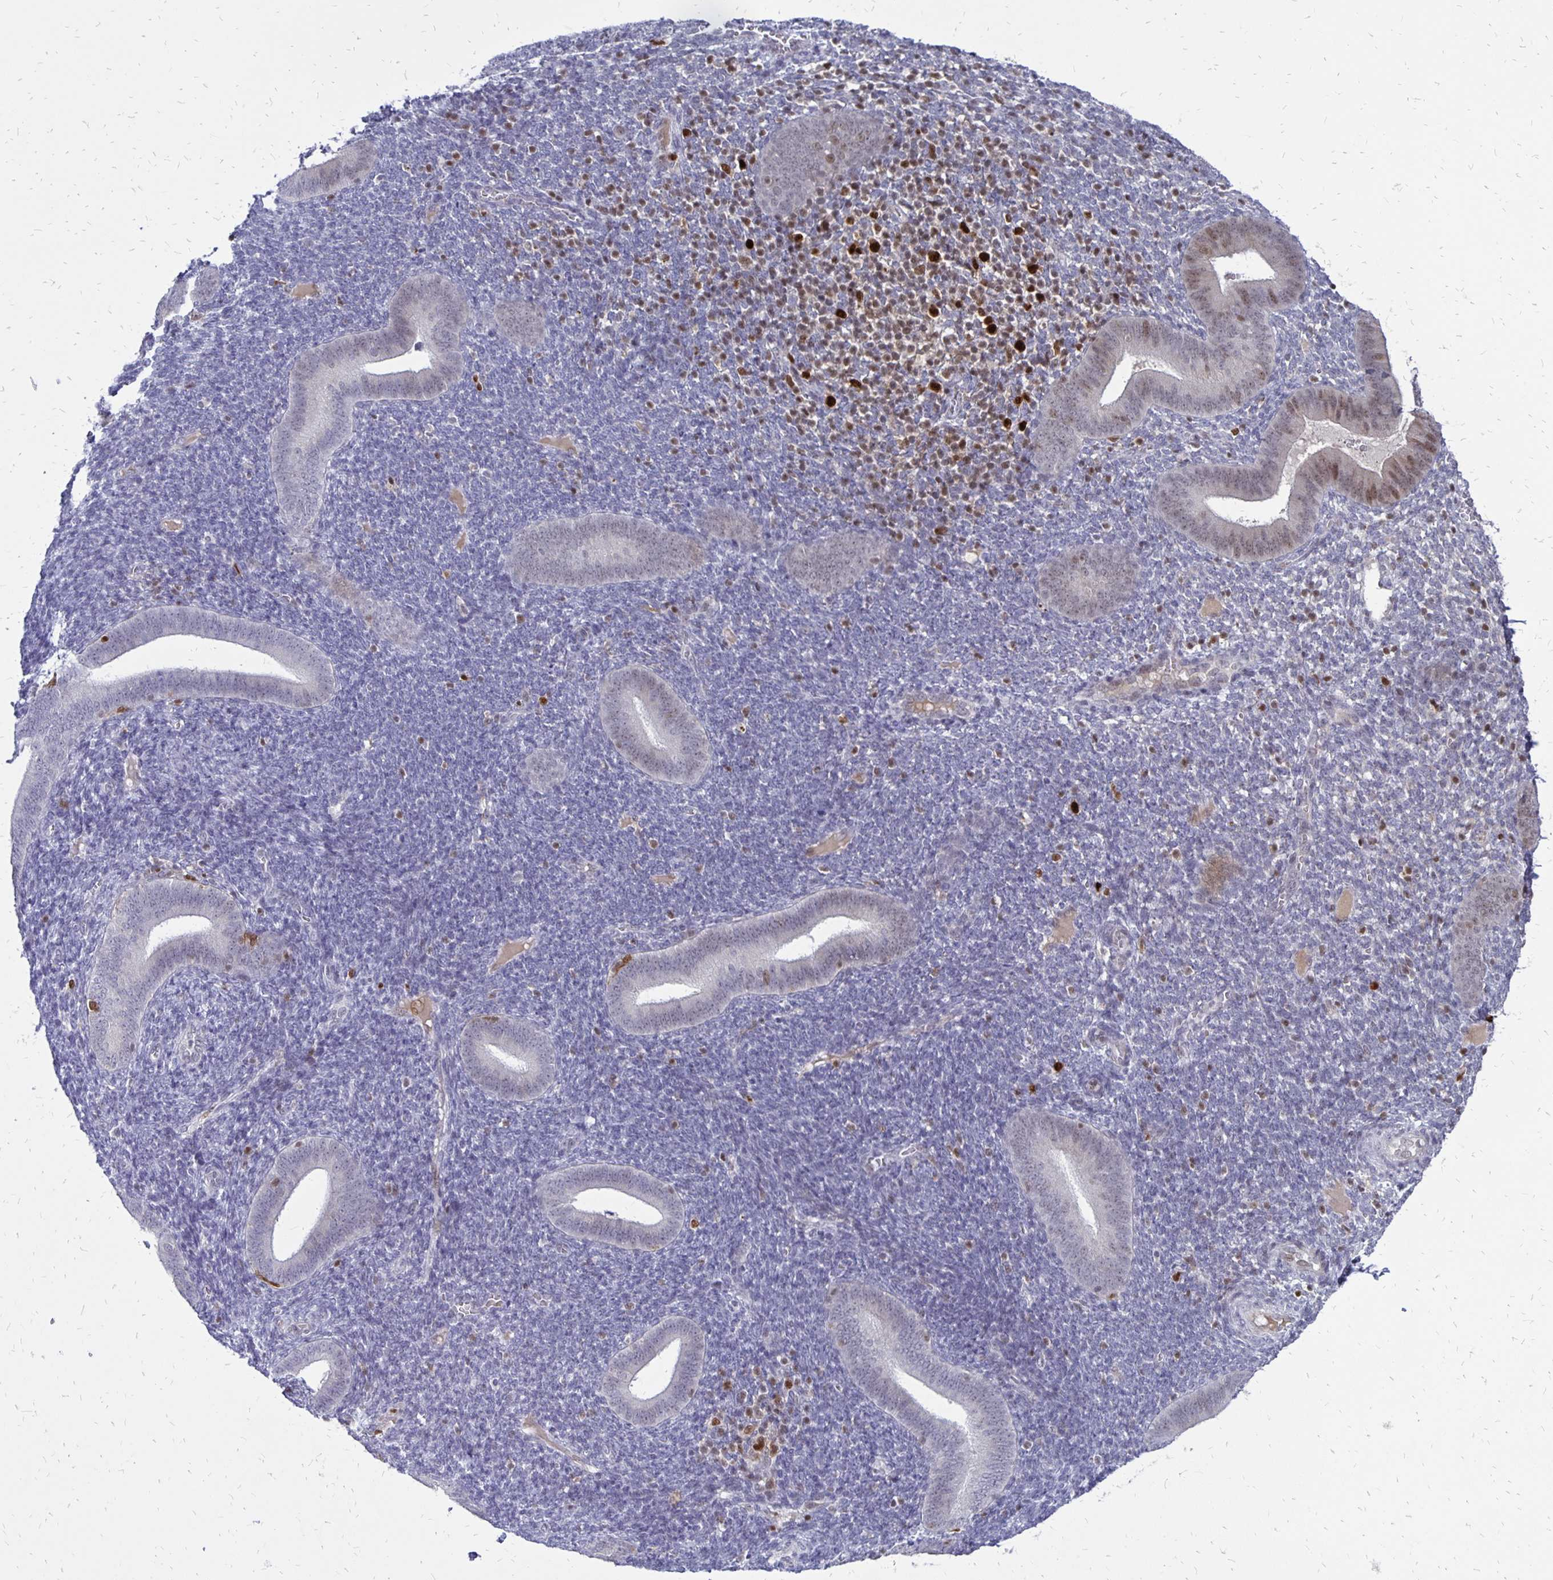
{"staining": {"intensity": "negative", "quantity": "none", "location": "none"}, "tissue": "endometrium", "cell_type": "Cells in endometrial stroma", "image_type": "normal", "snomed": [{"axis": "morphology", "description": "Normal tissue, NOS"}, {"axis": "topography", "description": "Endometrium"}], "caption": "An immunohistochemistry (IHC) photomicrograph of benign endometrium is shown. There is no staining in cells in endometrial stroma of endometrium. (Brightfield microscopy of DAB (3,3'-diaminobenzidine) immunohistochemistry (IHC) at high magnification).", "gene": "DCK", "patient": {"sex": "female", "age": 25}}